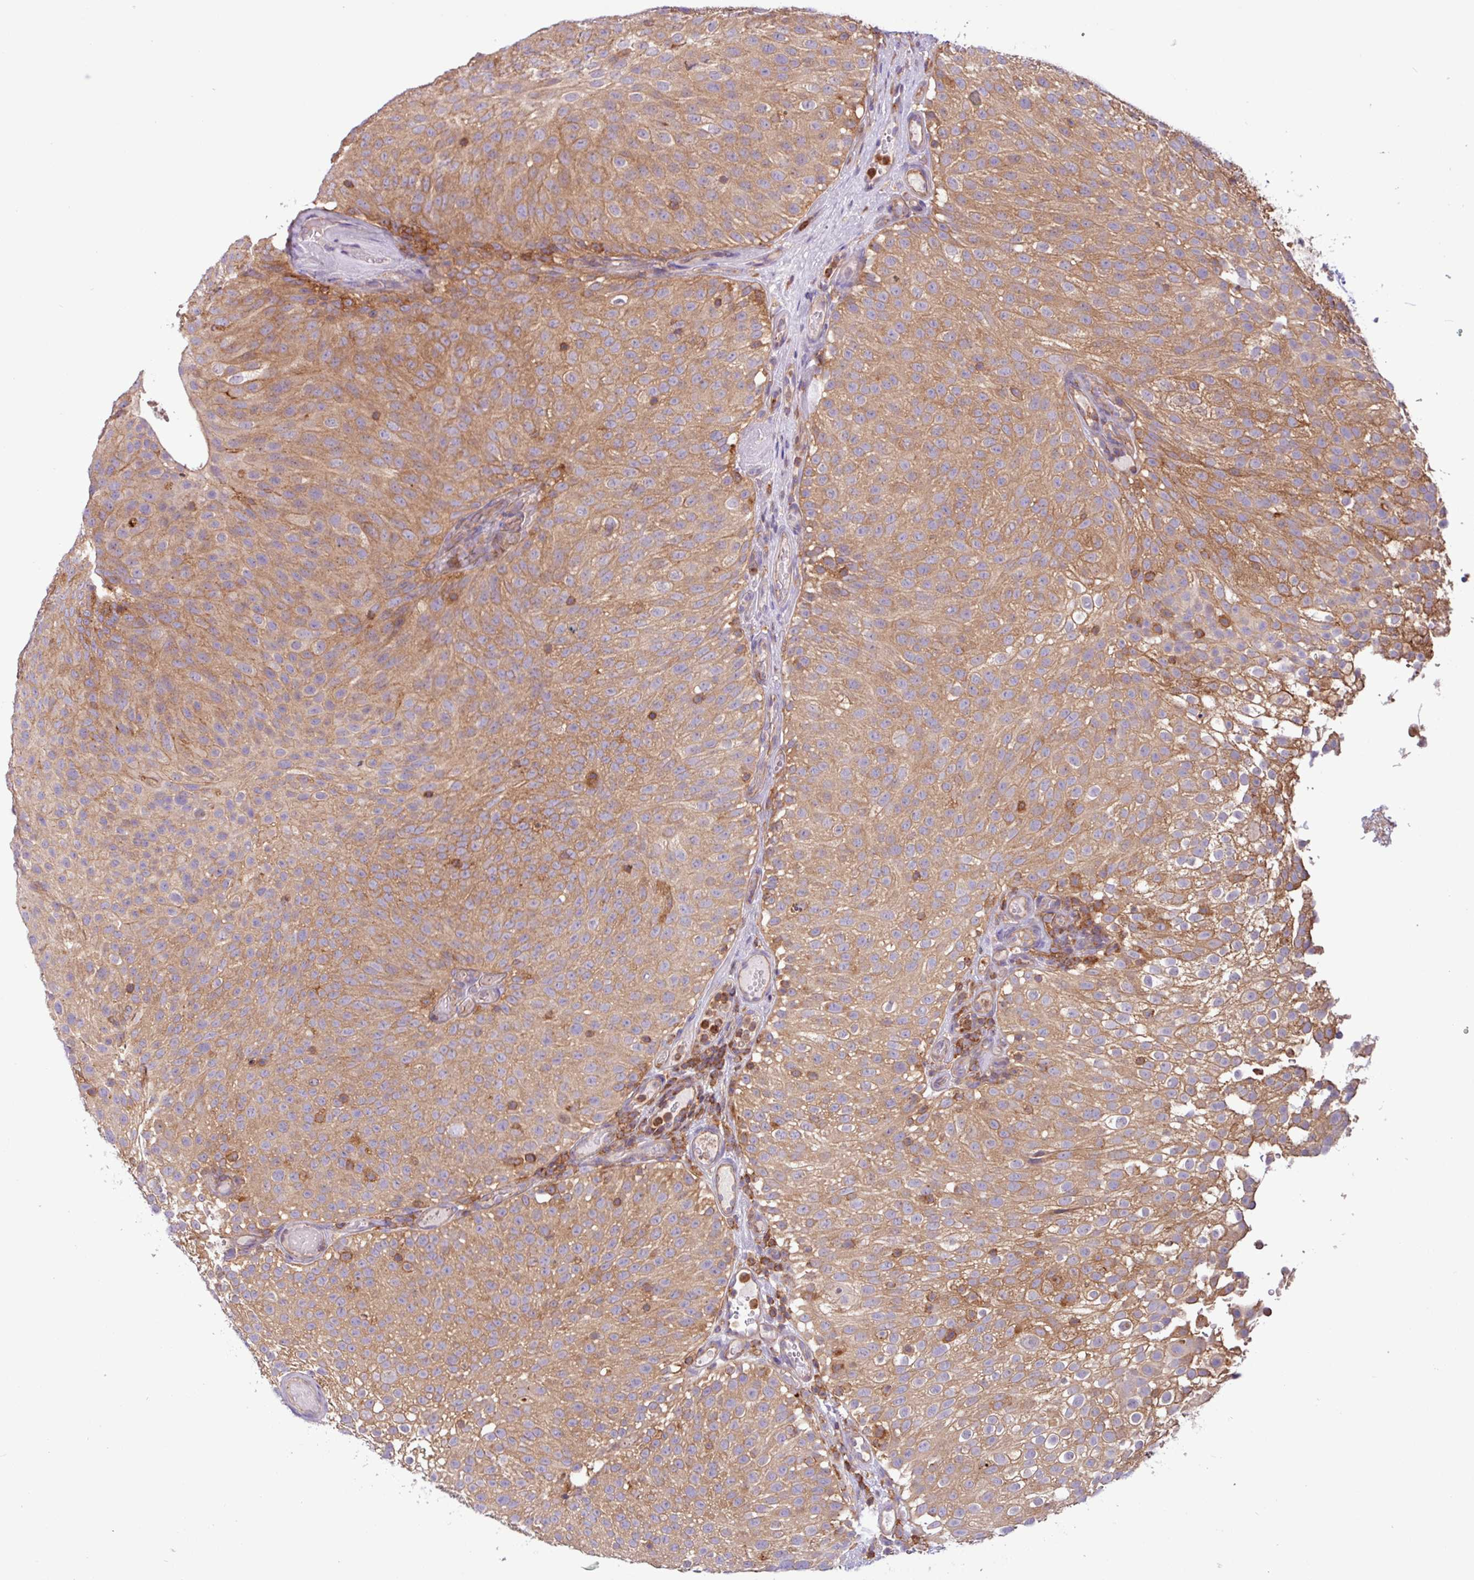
{"staining": {"intensity": "moderate", "quantity": ">75%", "location": "cytoplasmic/membranous"}, "tissue": "urothelial cancer", "cell_type": "Tumor cells", "image_type": "cancer", "snomed": [{"axis": "morphology", "description": "Urothelial carcinoma, Low grade"}, {"axis": "topography", "description": "Urinary bladder"}], "caption": "Immunohistochemistry (DAB (3,3'-diaminobenzidine)) staining of human low-grade urothelial carcinoma shows moderate cytoplasmic/membranous protein positivity in approximately >75% of tumor cells.", "gene": "ACTR3", "patient": {"sex": "male", "age": 78}}